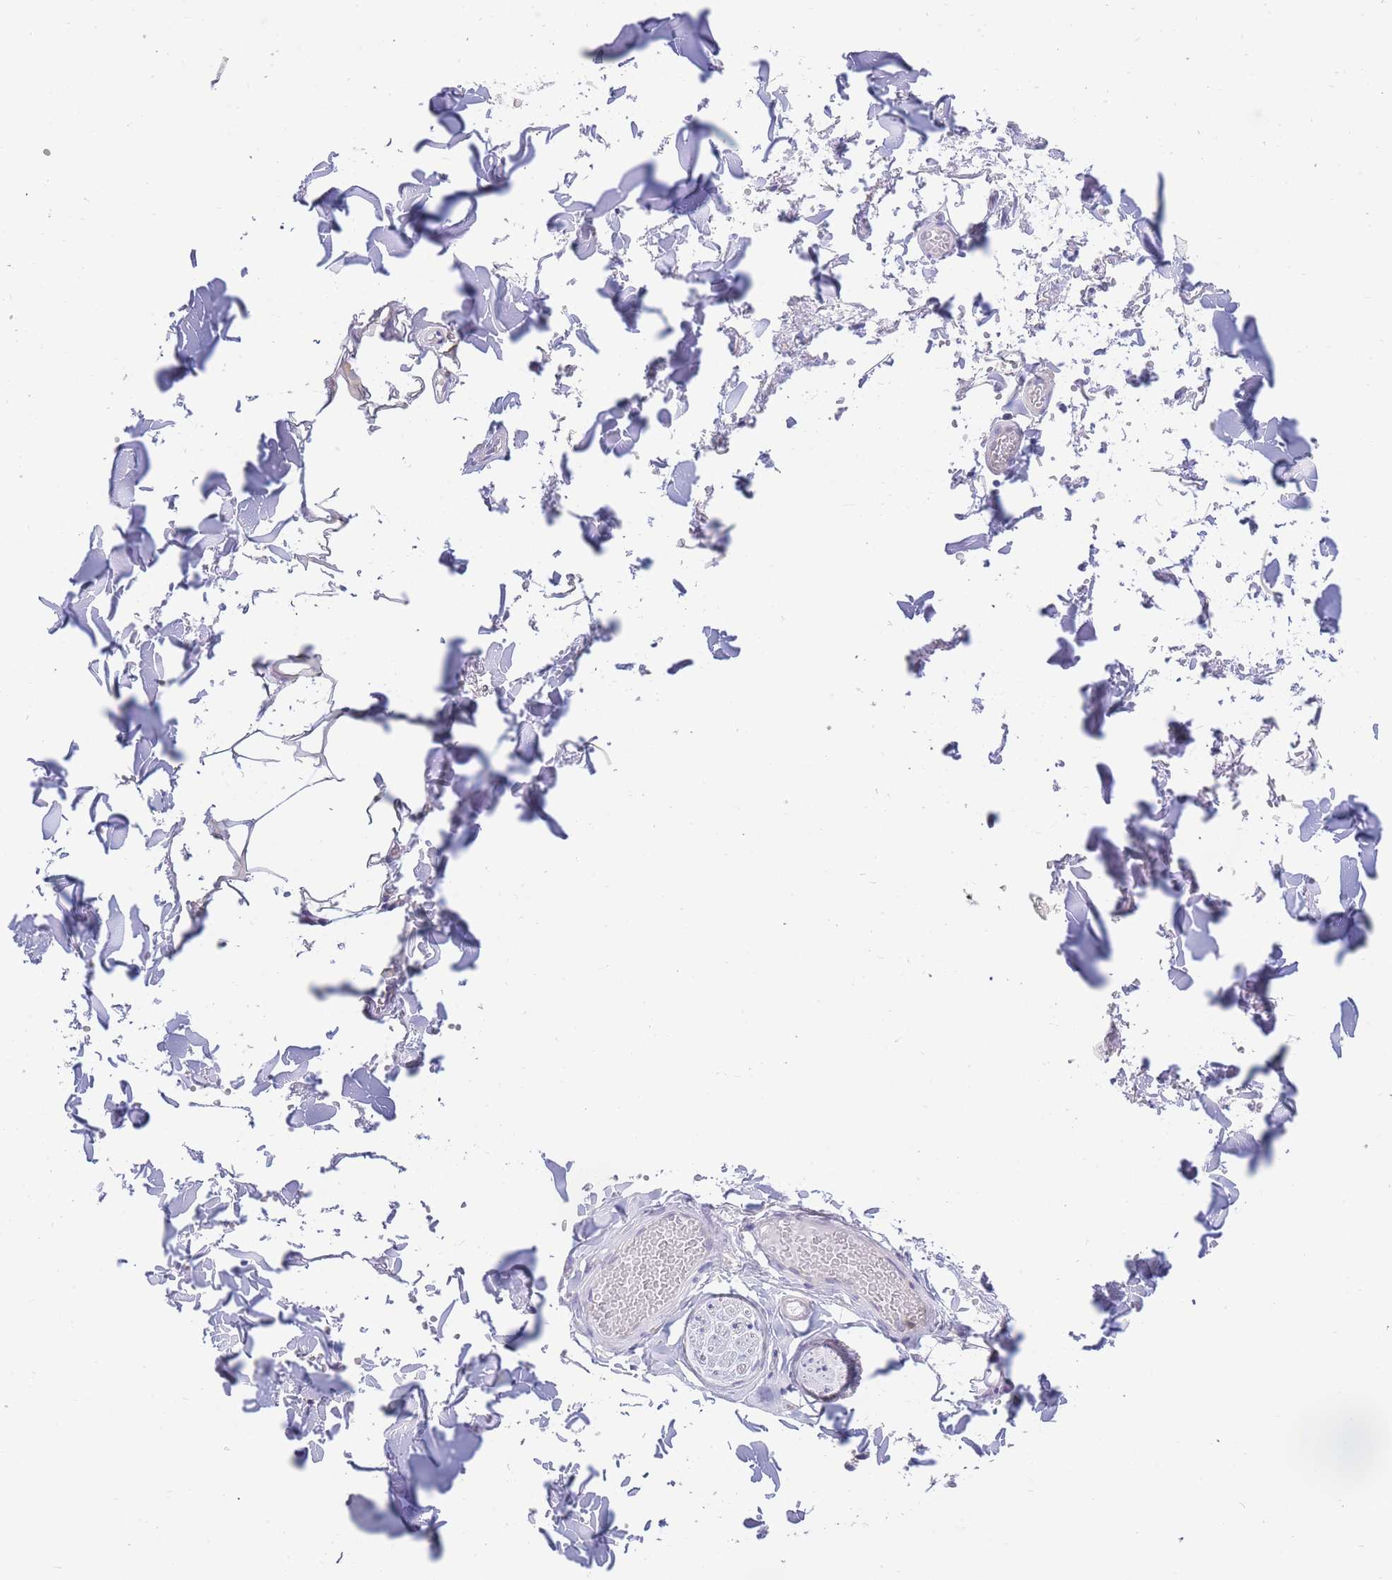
{"staining": {"intensity": "negative", "quantity": "none", "location": "none"}, "tissue": "adipose tissue", "cell_type": "Adipocytes", "image_type": "normal", "snomed": [{"axis": "morphology", "description": "Normal tissue, NOS"}, {"axis": "topography", "description": "Salivary gland"}, {"axis": "topography", "description": "Peripheral nerve tissue"}], "caption": "High magnification brightfield microscopy of benign adipose tissue stained with DAB (3,3'-diaminobenzidine) (brown) and counterstained with hematoxylin (blue): adipocytes show no significant staining. Nuclei are stained in blue.", "gene": "NAMPT", "patient": {"sex": "male", "age": 38}}